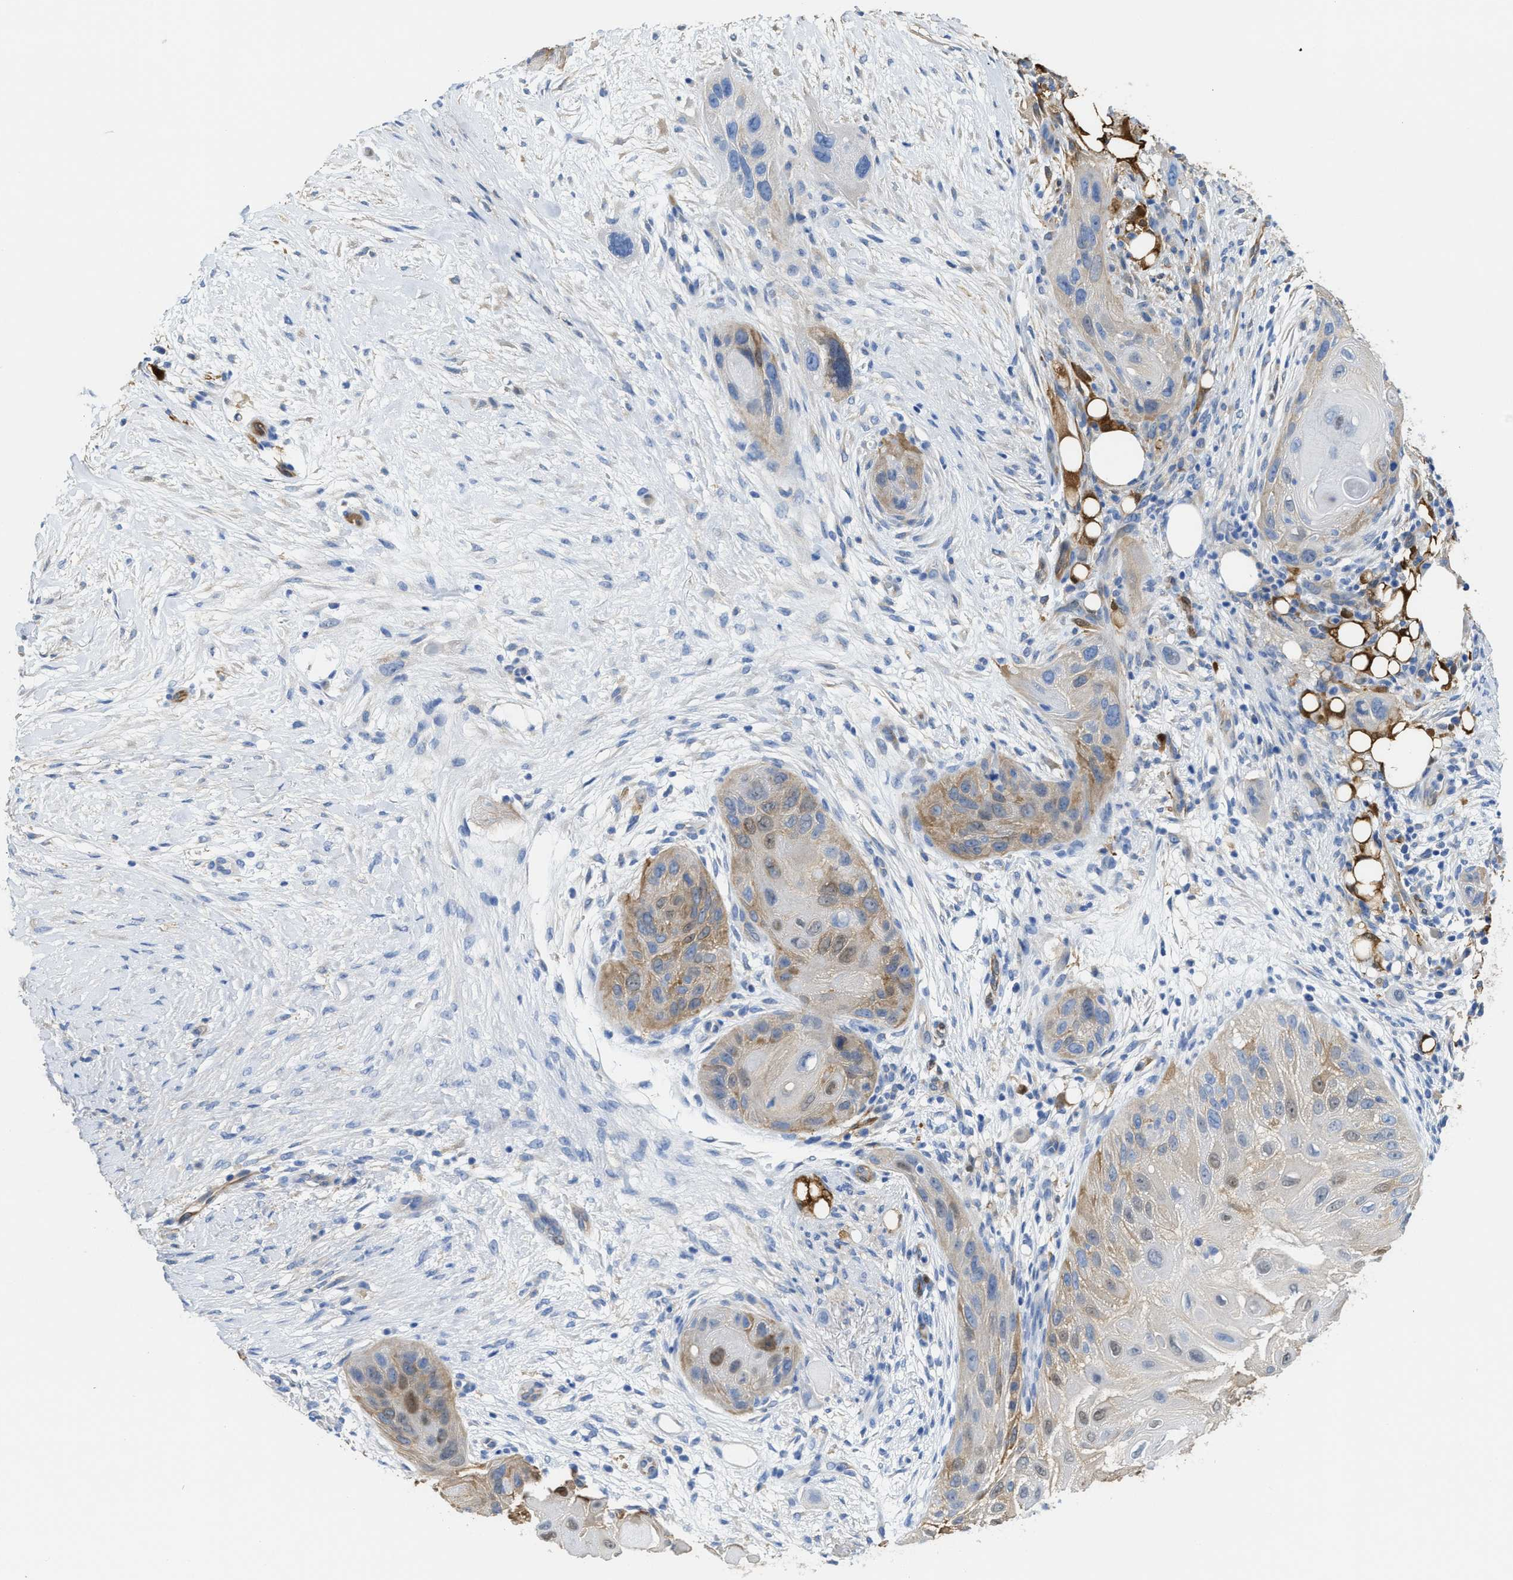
{"staining": {"intensity": "weak", "quantity": "25%-75%", "location": "cytoplasmic/membranous,nuclear"}, "tissue": "skin cancer", "cell_type": "Tumor cells", "image_type": "cancer", "snomed": [{"axis": "morphology", "description": "Squamous cell carcinoma, NOS"}, {"axis": "topography", "description": "Skin"}], "caption": "Approximately 25%-75% of tumor cells in skin squamous cell carcinoma reveal weak cytoplasmic/membranous and nuclear protein expression as visualized by brown immunohistochemical staining.", "gene": "ASS1", "patient": {"sex": "female", "age": 77}}